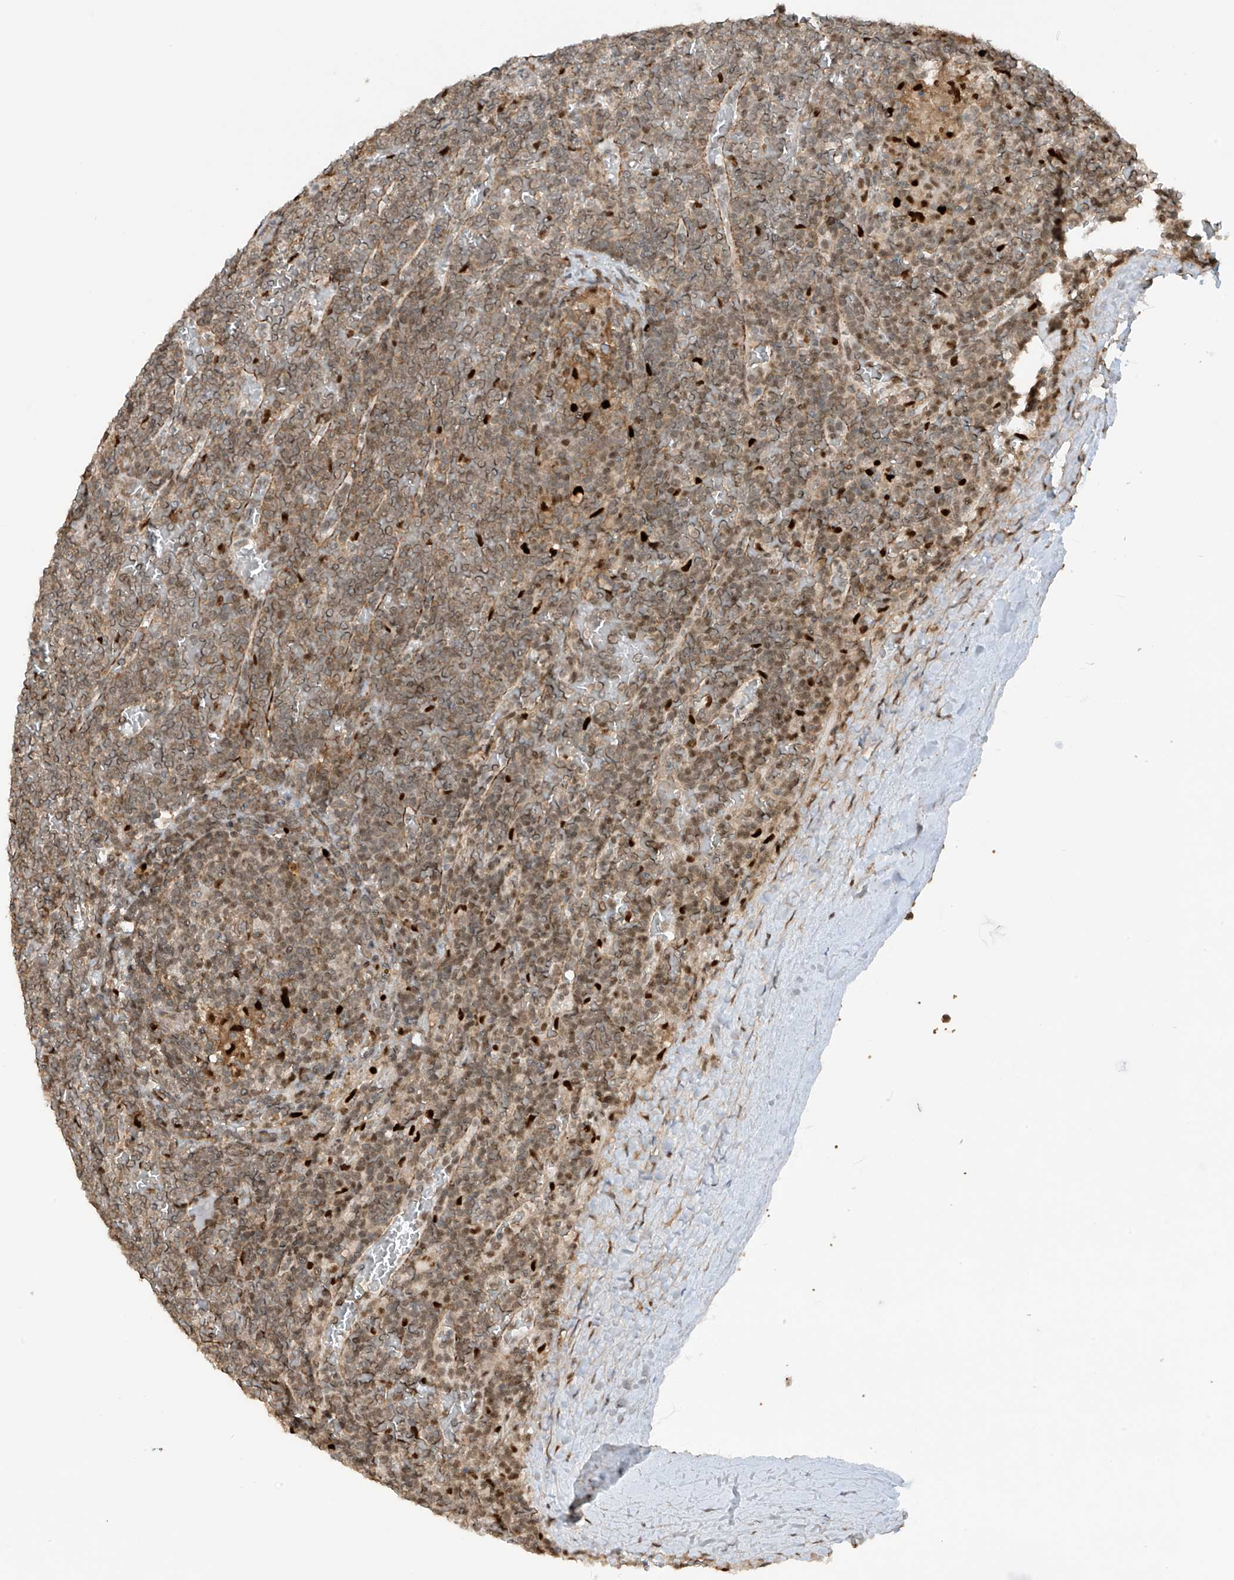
{"staining": {"intensity": "moderate", "quantity": "25%-75%", "location": "nuclear"}, "tissue": "lymphoma", "cell_type": "Tumor cells", "image_type": "cancer", "snomed": [{"axis": "morphology", "description": "Malignant lymphoma, non-Hodgkin's type, Low grade"}, {"axis": "topography", "description": "Spleen"}], "caption": "The image reveals a brown stain indicating the presence of a protein in the nuclear of tumor cells in lymphoma.", "gene": "REPIN1", "patient": {"sex": "female", "age": 19}}